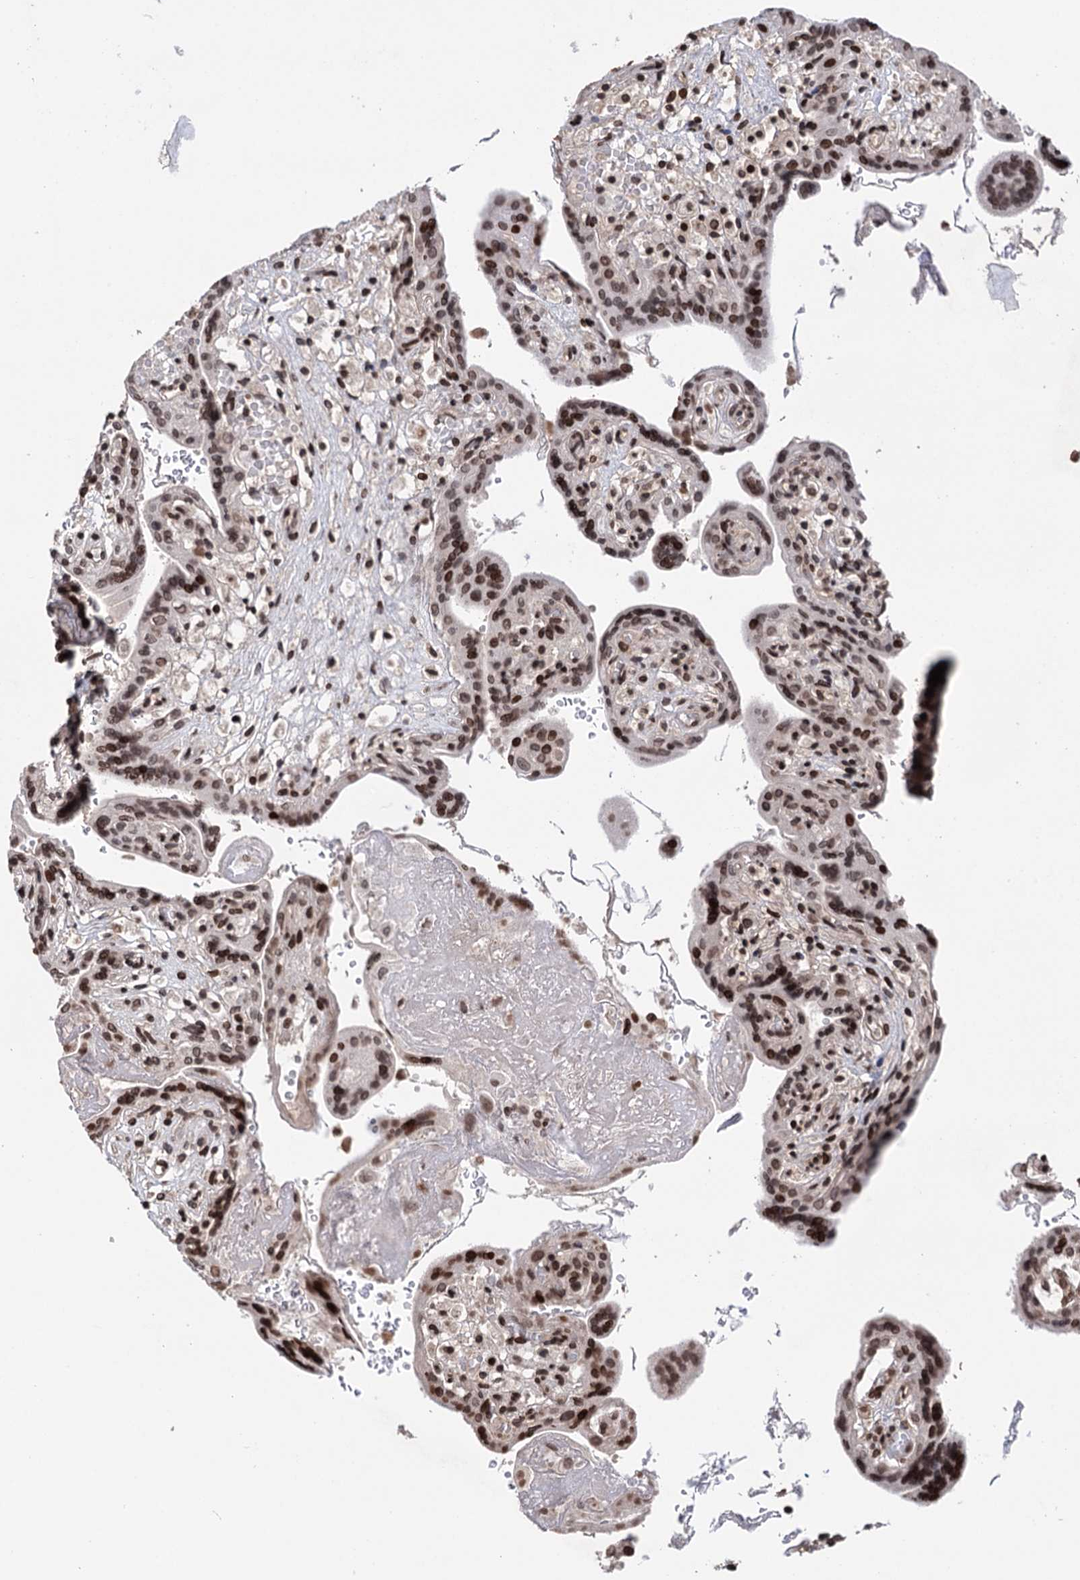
{"staining": {"intensity": "moderate", "quantity": ">75%", "location": "nuclear"}, "tissue": "placenta", "cell_type": "Trophoblastic cells", "image_type": "normal", "snomed": [{"axis": "morphology", "description": "Normal tissue, NOS"}, {"axis": "topography", "description": "Placenta"}], "caption": "This image reveals unremarkable placenta stained with IHC to label a protein in brown. The nuclear of trophoblastic cells show moderate positivity for the protein. Nuclei are counter-stained blue.", "gene": "CCDC77", "patient": {"sex": "female", "age": 37}}